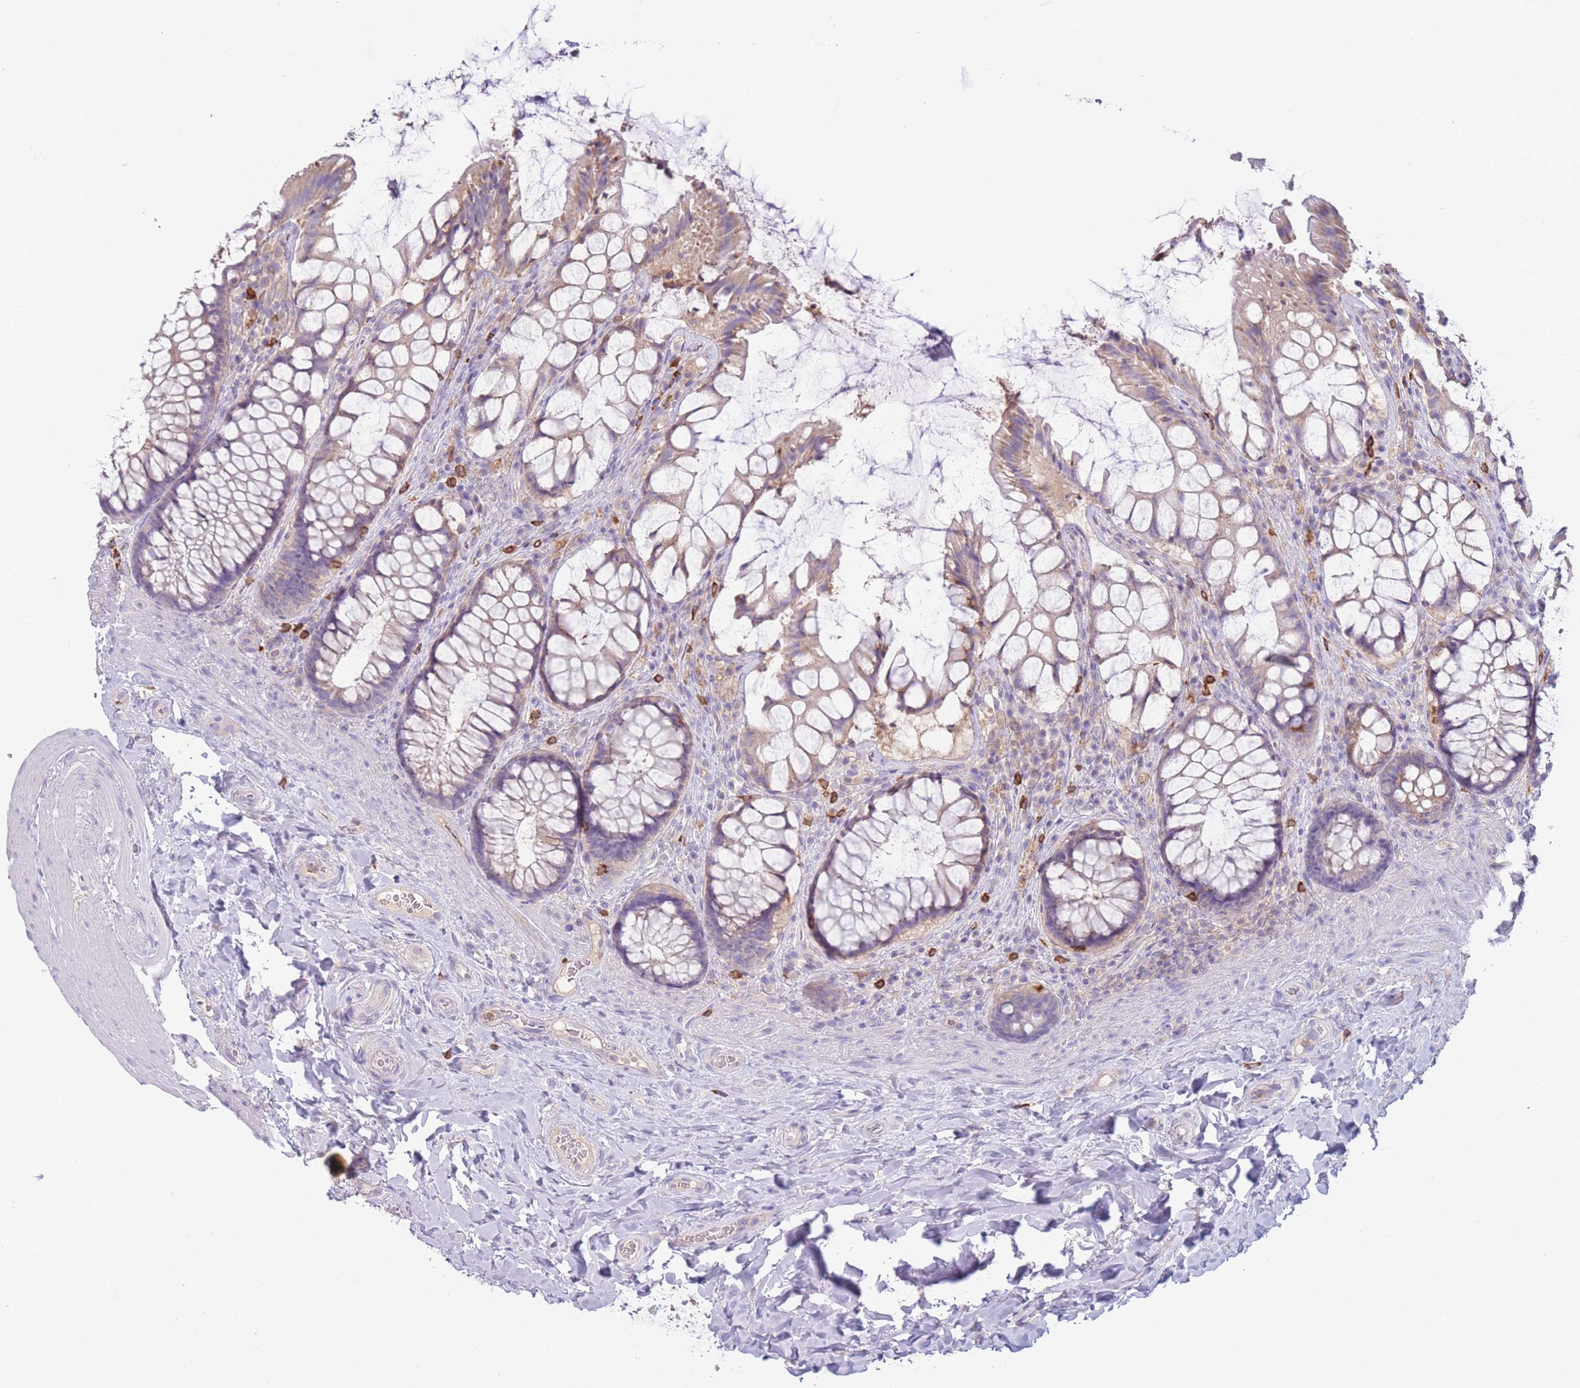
{"staining": {"intensity": "weak", "quantity": "25%-75%", "location": "cytoplasmic/membranous"}, "tissue": "rectum", "cell_type": "Glandular cells", "image_type": "normal", "snomed": [{"axis": "morphology", "description": "Normal tissue, NOS"}, {"axis": "topography", "description": "Rectum"}], "caption": "Immunohistochemical staining of unremarkable human rectum reveals 25%-75% levels of weak cytoplasmic/membranous protein expression in approximately 25%-75% of glandular cells. The staining is performed using DAB brown chromogen to label protein expression. The nuclei are counter-stained blue using hematoxylin.", "gene": "ST3GAL4", "patient": {"sex": "female", "age": 58}}